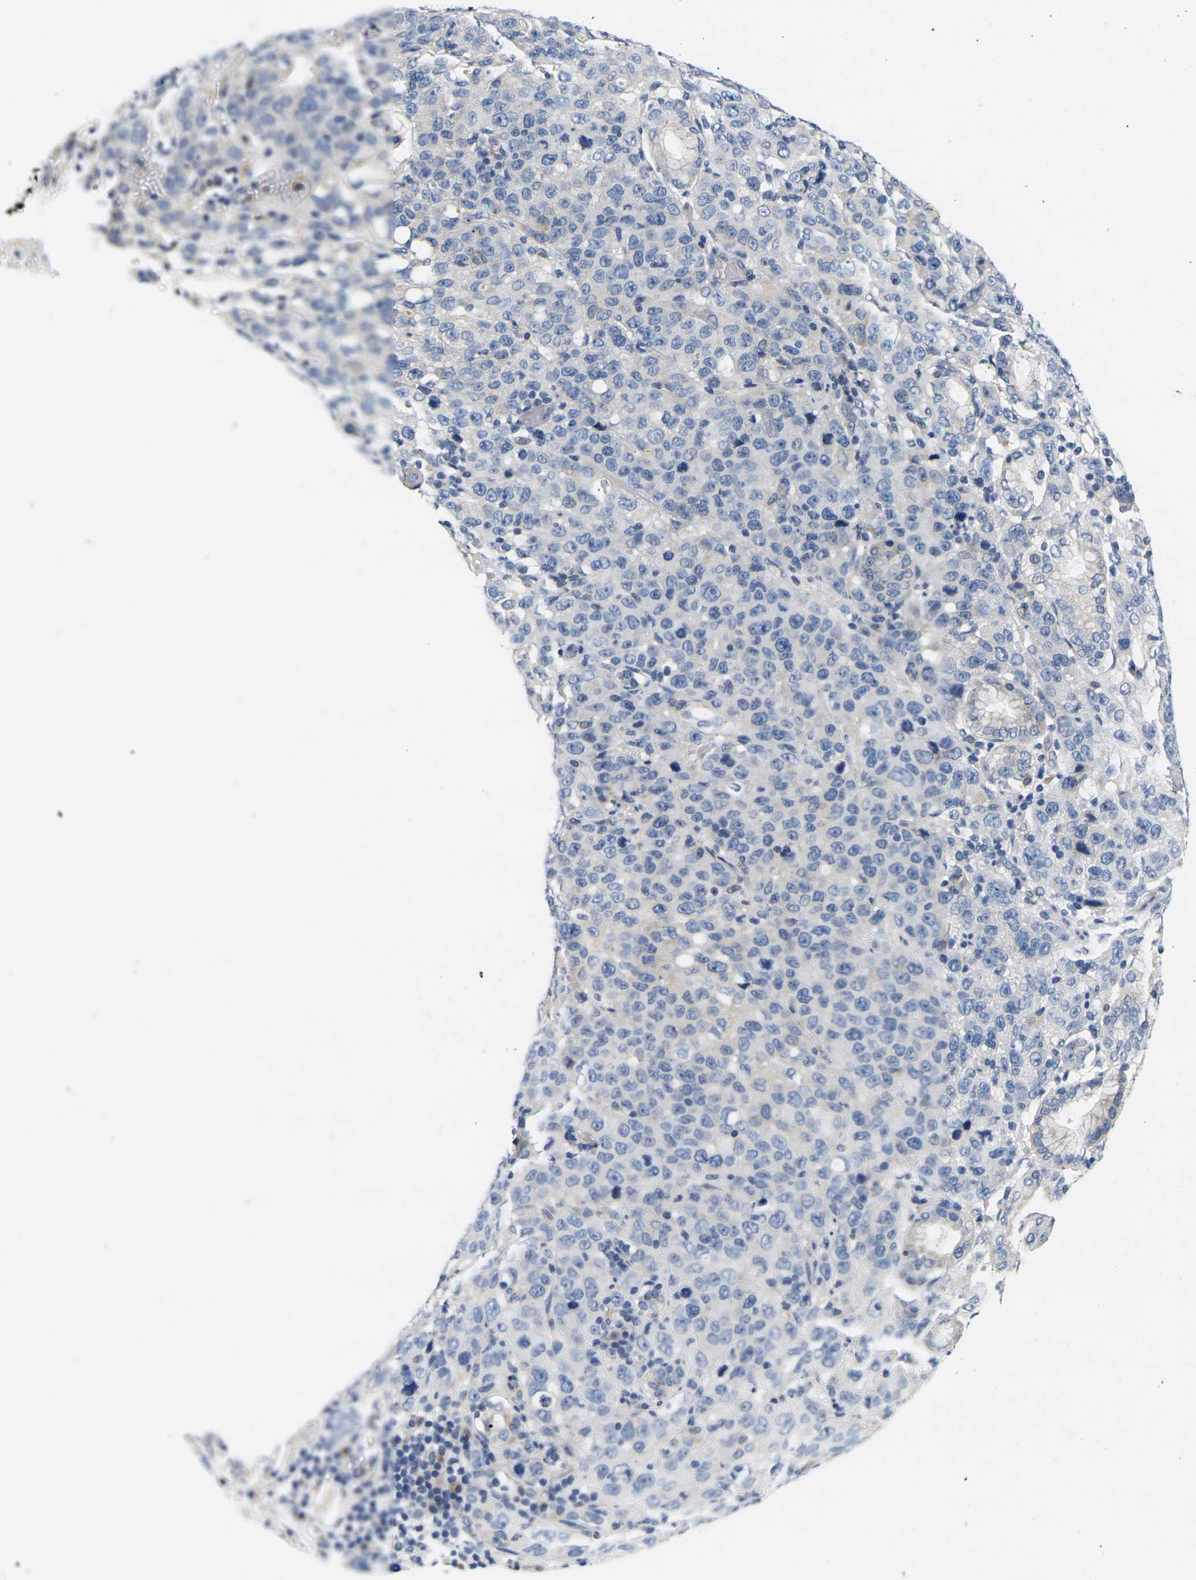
{"staining": {"intensity": "moderate", "quantity": "<25%", "location": "cytoplasmic/membranous"}, "tissue": "stomach cancer", "cell_type": "Tumor cells", "image_type": "cancer", "snomed": [{"axis": "morphology", "description": "Normal tissue, NOS"}, {"axis": "morphology", "description": "Adenocarcinoma, NOS"}, {"axis": "topography", "description": "Stomach"}], "caption": "Protein expression analysis of human stomach cancer (adenocarcinoma) reveals moderate cytoplasmic/membranous expression in about <25% of tumor cells.", "gene": "NOCT", "patient": {"sex": "male", "age": 48}}